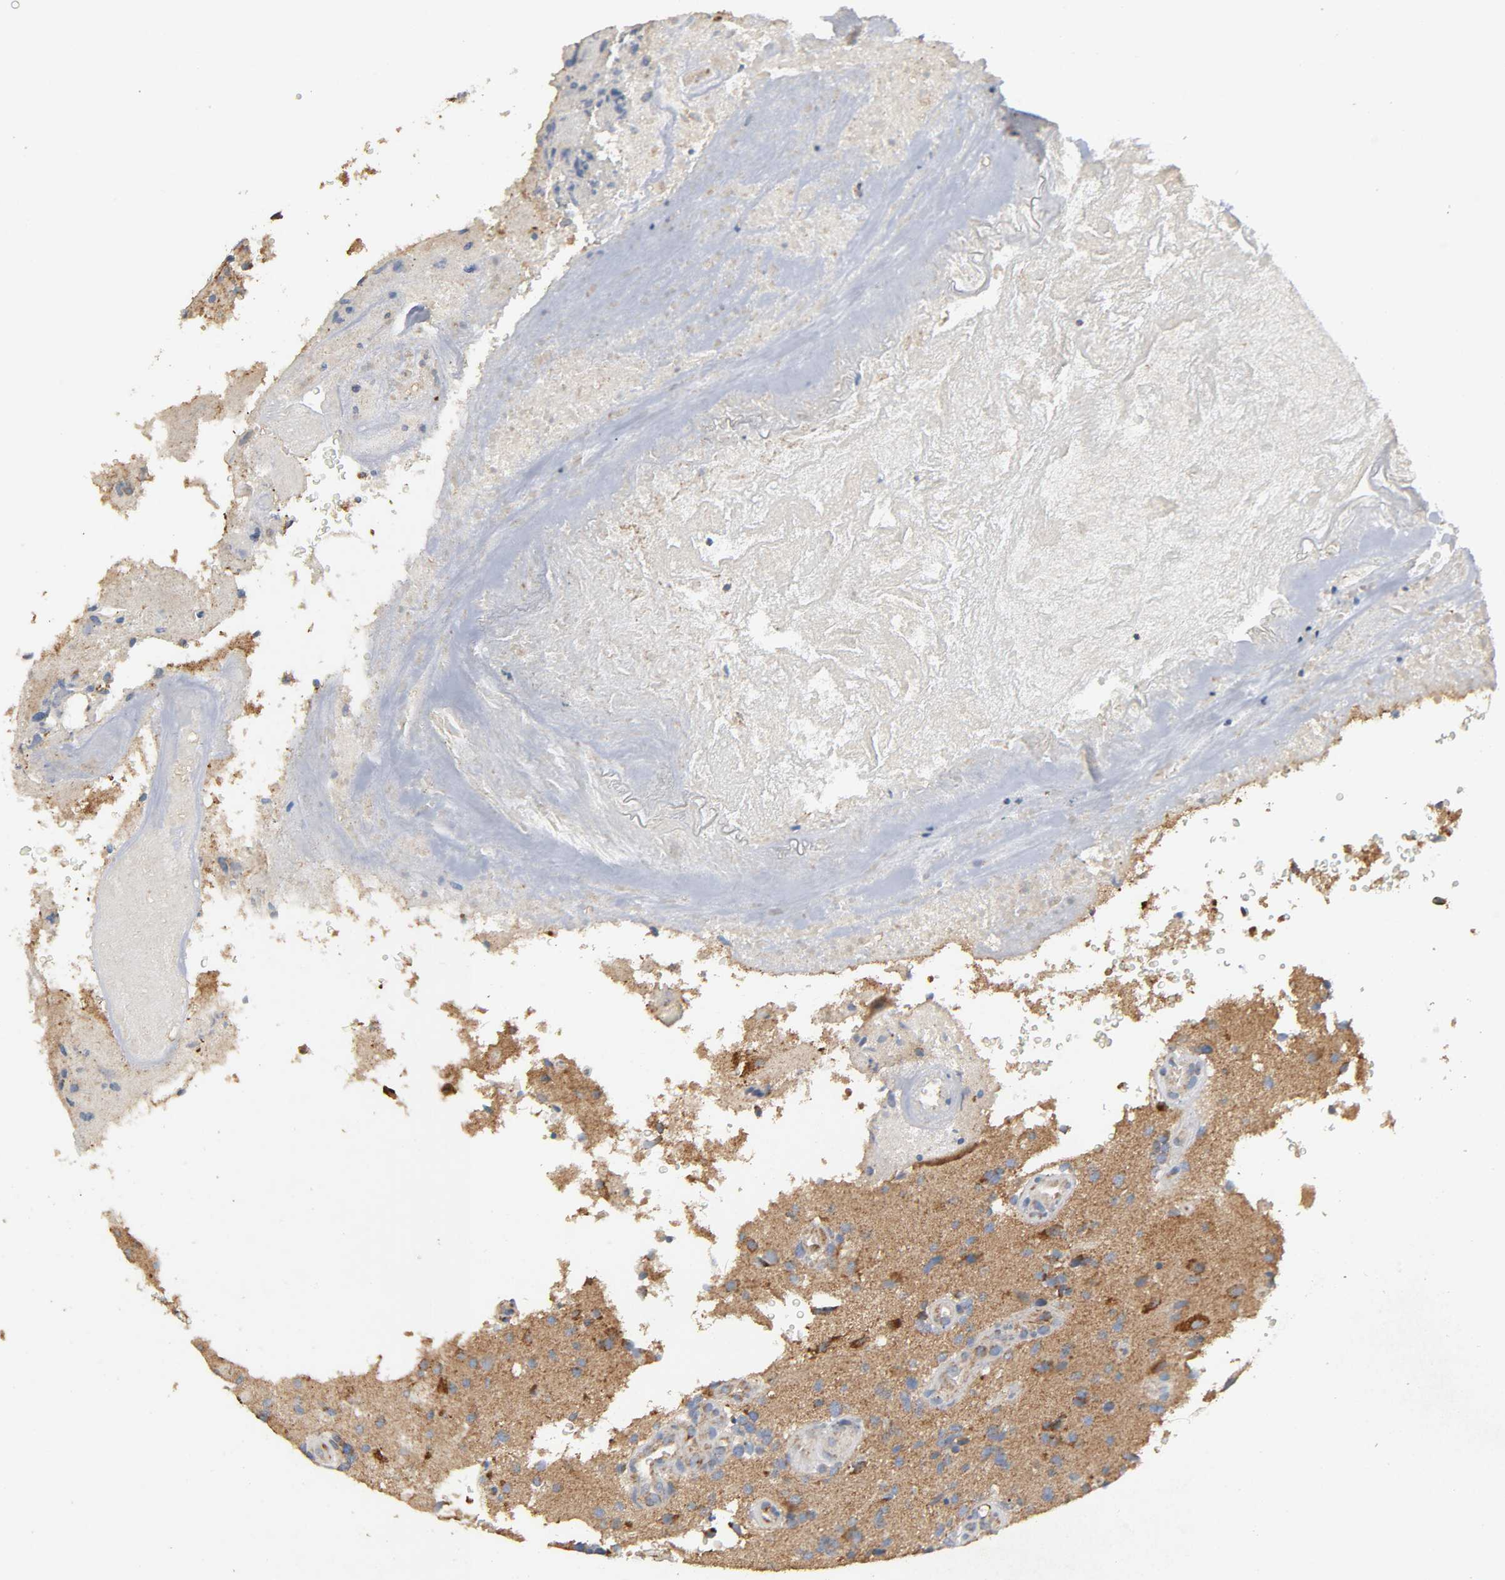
{"staining": {"intensity": "strong", "quantity": "25%-75%", "location": "cytoplasmic/membranous"}, "tissue": "glioma", "cell_type": "Tumor cells", "image_type": "cancer", "snomed": [{"axis": "morphology", "description": "Normal tissue, NOS"}, {"axis": "morphology", "description": "Glioma, malignant, High grade"}, {"axis": "topography", "description": "Cerebral cortex"}], "caption": "High-grade glioma (malignant) stained with a brown dye demonstrates strong cytoplasmic/membranous positive positivity in approximately 25%-75% of tumor cells.", "gene": "NDUFS3", "patient": {"sex": "male", "age": 75}}